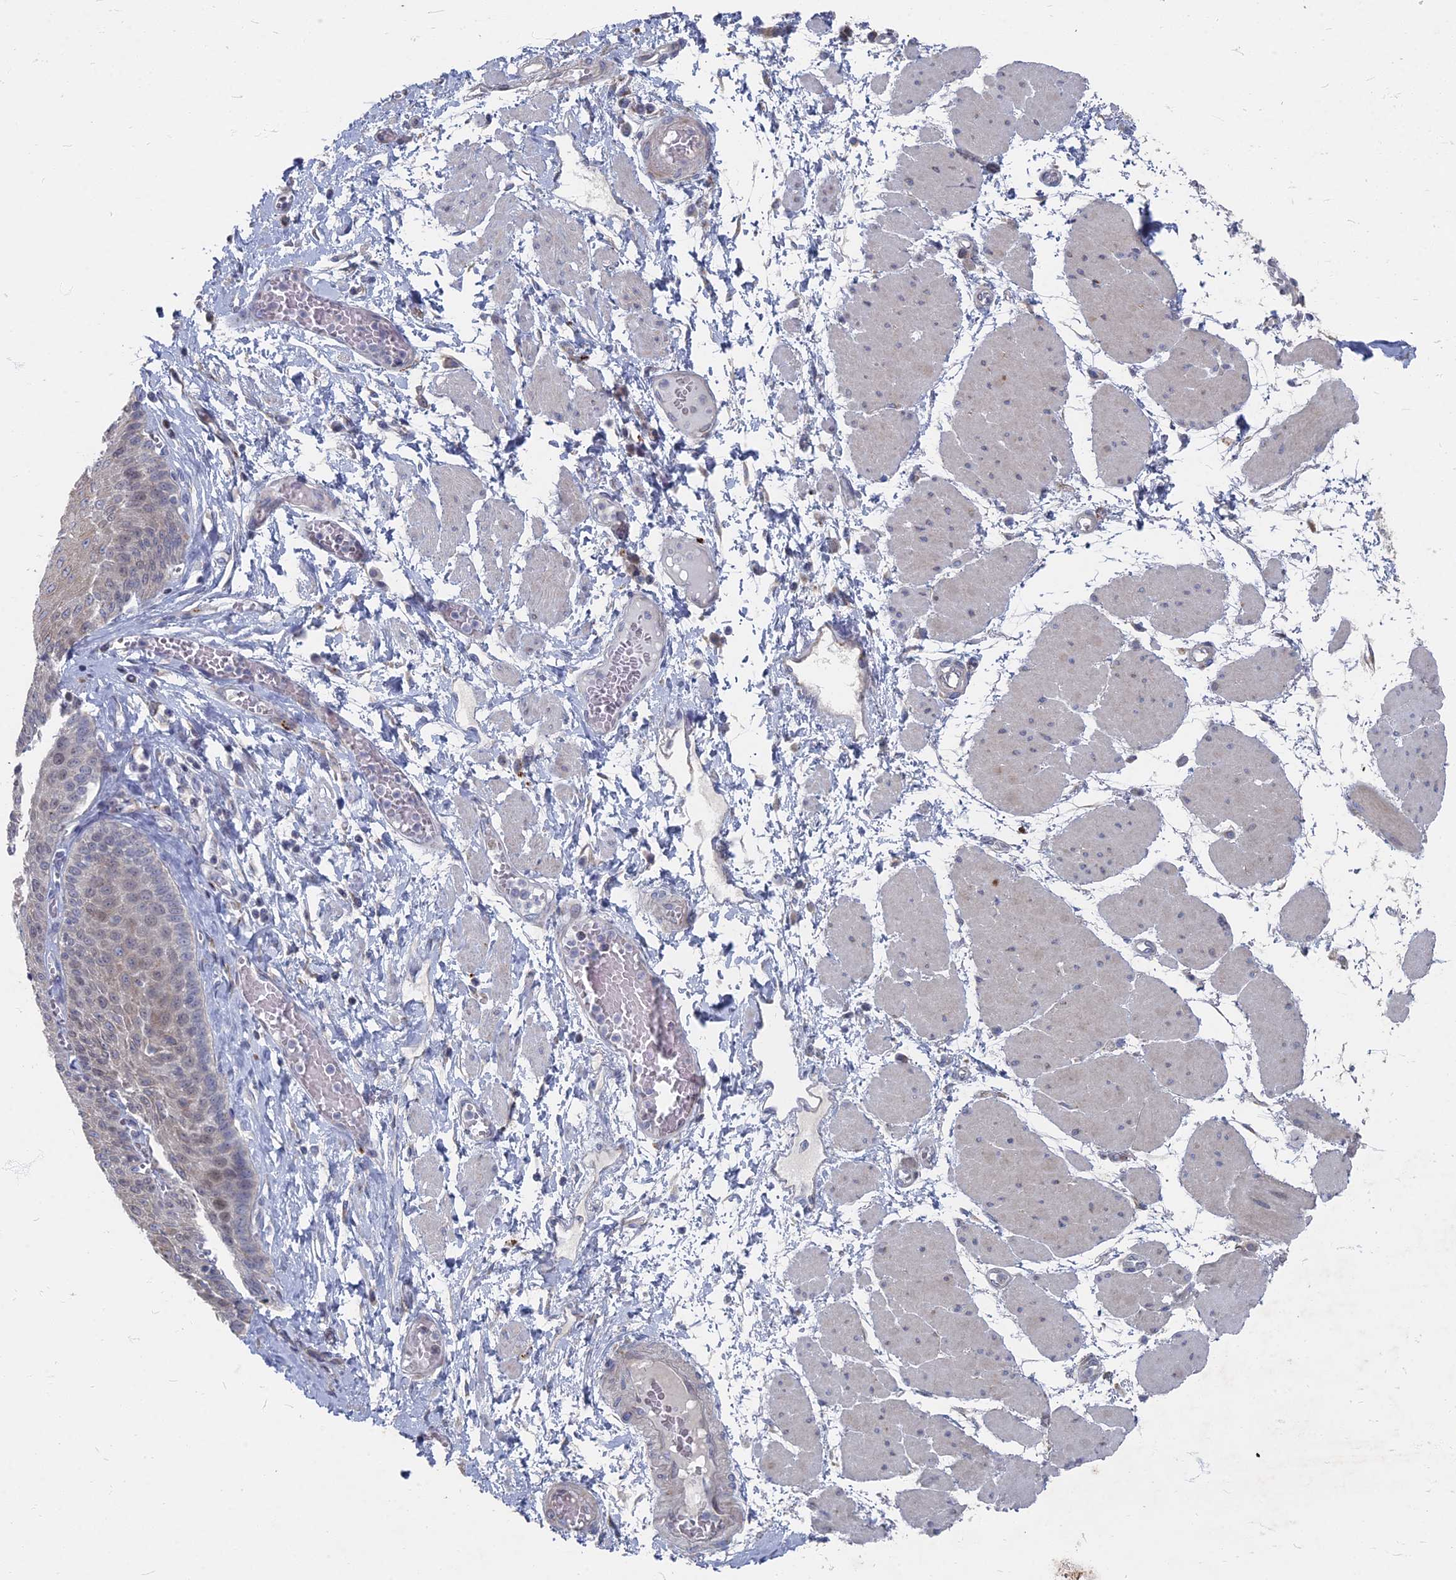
{"staining": {"intensity": "weak", "quantity": "<25%", "location": "nuclear"}, "tissue": "esophagus", "cell_type": "Squamous epithelial cells", "image_type": "normal", "snomed": [{"axis": "morphology", "description": "Normal tissue, NOS"}, {"axis": "topography", "description": "Esophagus"}], "caption": "There is no significant staining in squamous epithelial cells of esophagus. (Brightfield microscopy of DAB (3,3'-diaminobenzidine) immunohistochemistry (IHC) at high magnification).", "gene": "TMEM128", "patient": {"sex": "male", "age": 60}}